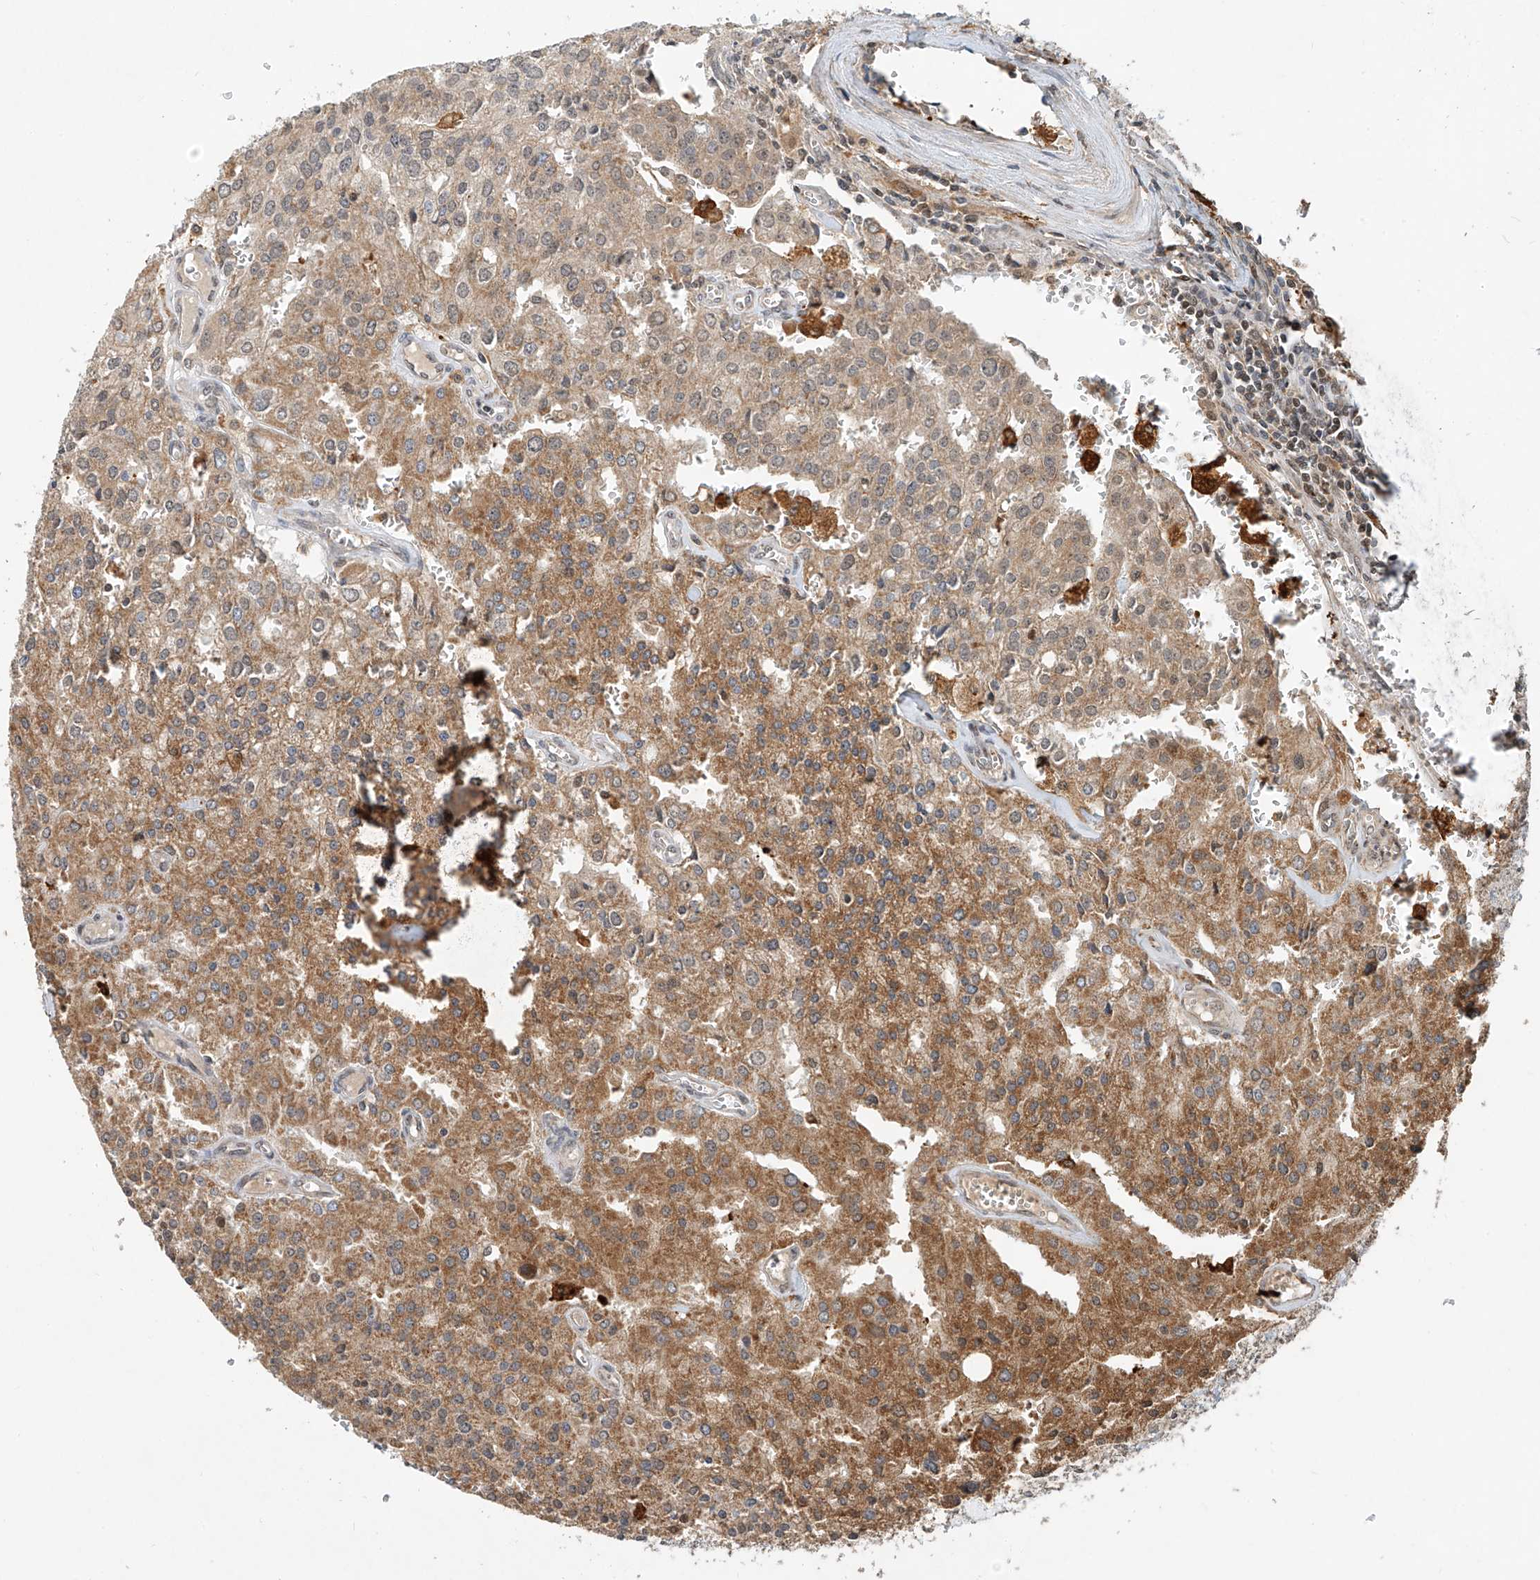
{"staining": {"intensity": "moderate", "quantity": ">75%", "location": "cytoplasmic/membranous"}, "tissue": "prostate cancer", "cell_type": "Tumor cells", "image_type": "cancer", "snomed": [{"axis": "morphology", "description": "Adenocarcinoma, High grade"}, {"axis": "topography", "description": "Prostate"}], "caption": "Approximately >75% of tumor cells in human prostate cancer reveal moderate cytoplasmic/membranous protein staining as visualized by brown immunohistochemical staining.", "gene": "SYTL3", "patient": {"sex": "male", "age": 68}}